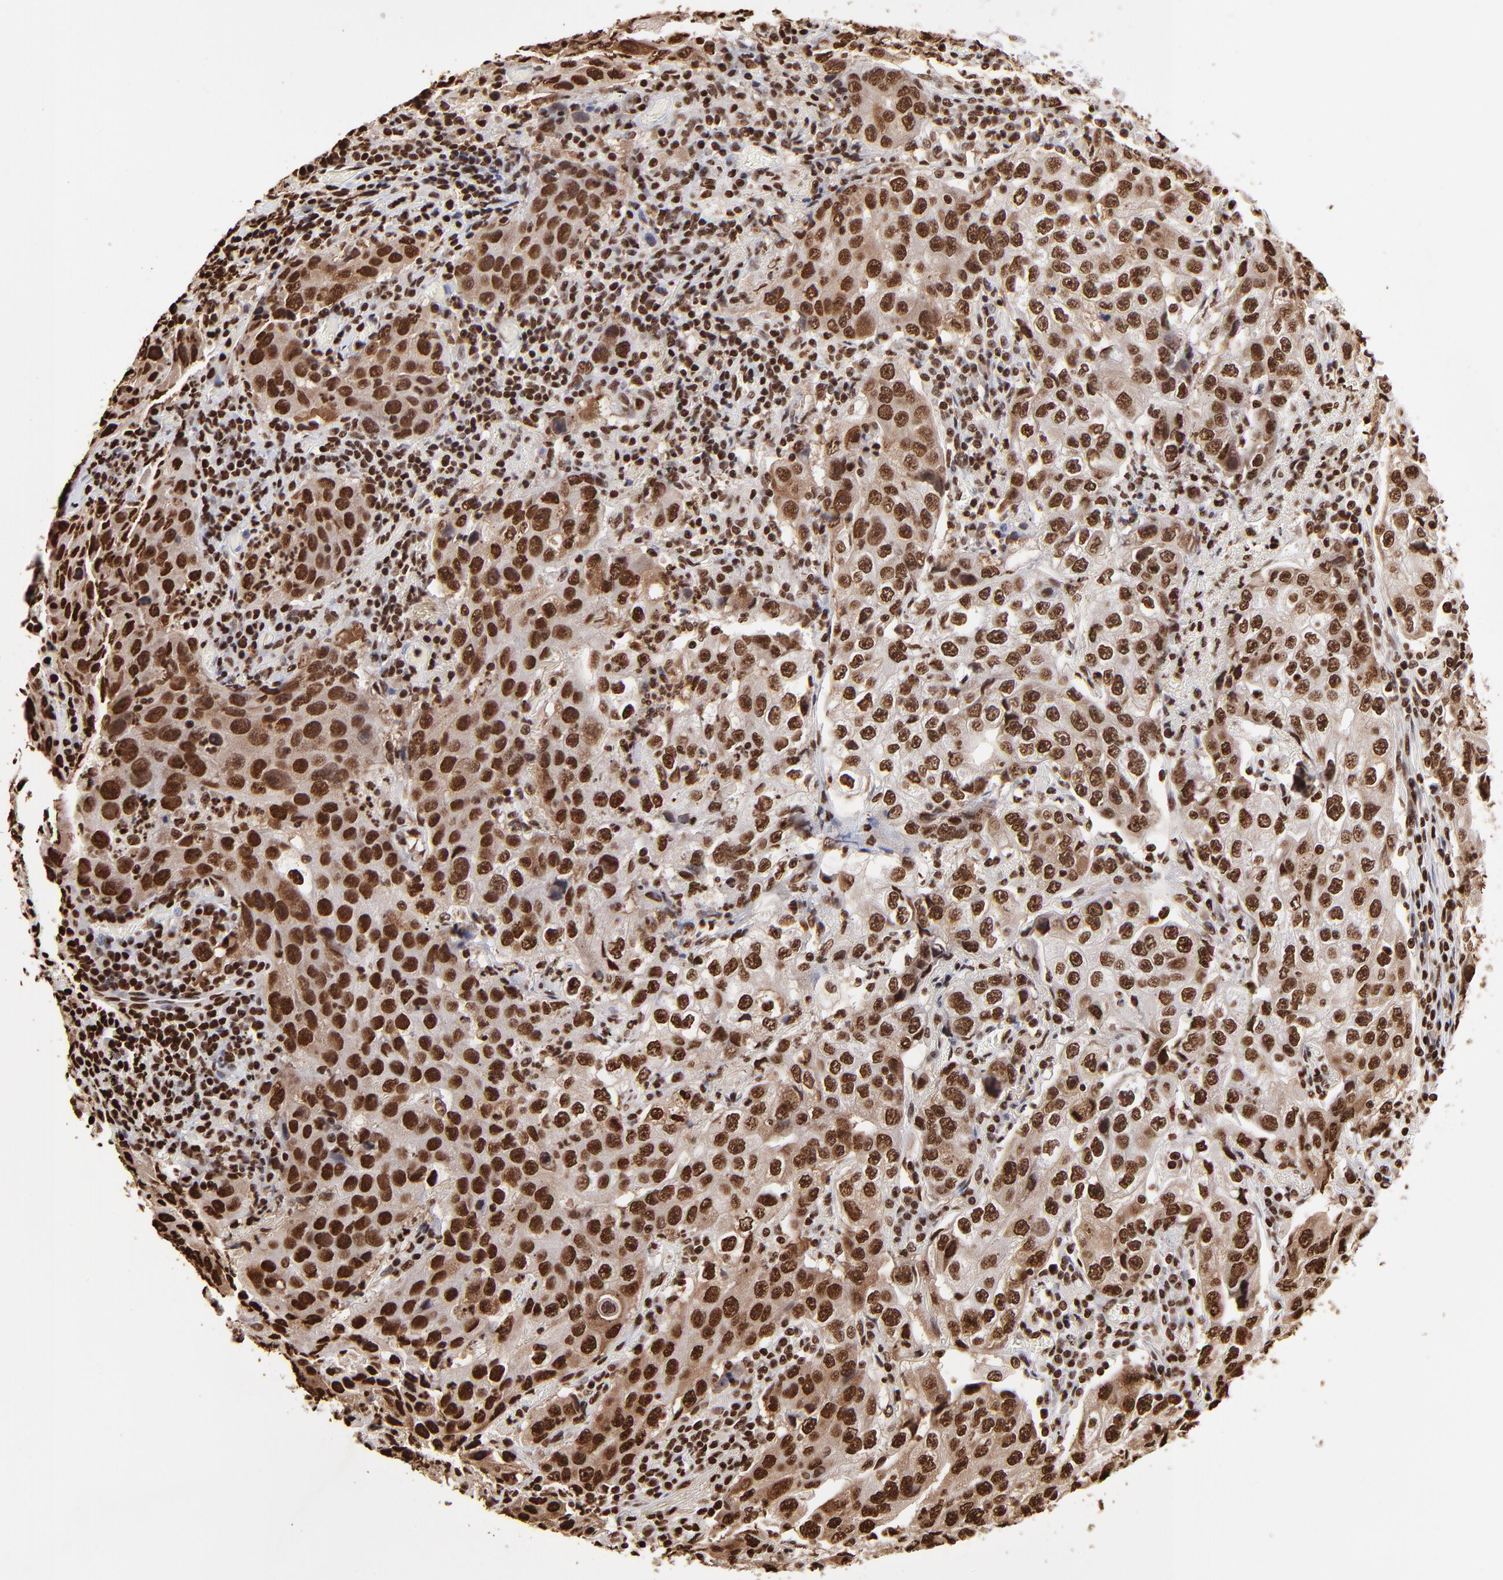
{"staining": {"intensity": "strong", "quantity": ">75%", "location": "cytoplasmic/membranous,nuclear"}, "tissue": "lung cancer", "cell_type": "Tumor cells", "image_type": "cancer", "snomed": [{"axis": "morphology", "description": "Squamous cell carcinoma, NOS"}, {"axis": "topography", "description": "Lung"}], "caption": "Brown immunohistochemical staining in lung cancer reveals strong cytoplasmic/membranous and nuclear positivity in about >75% of tumor cells.", "gene": "ZNF544", "patient": {"sex": "male", "age": 64}}